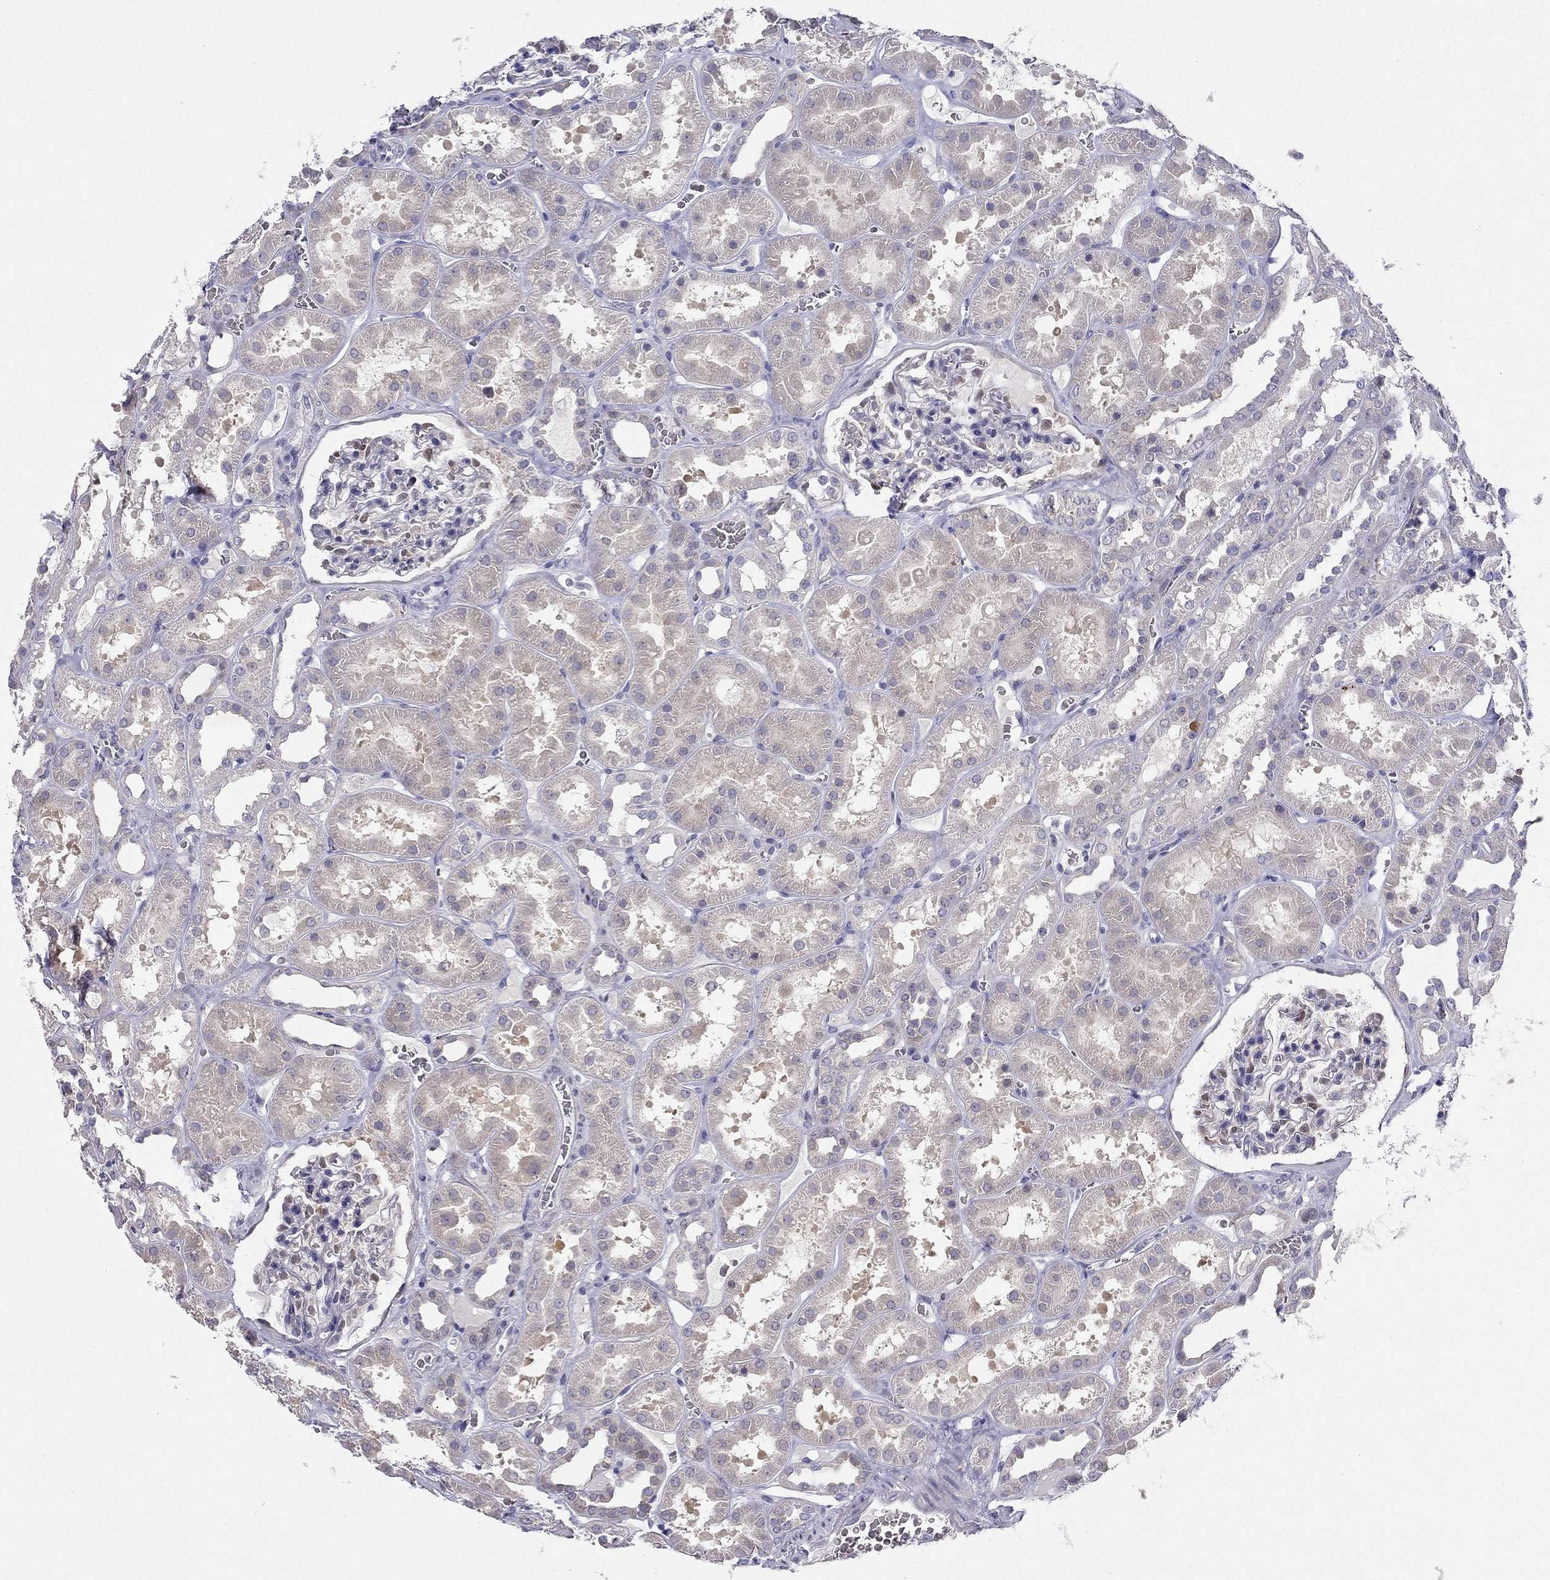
{"staining": {"intensity": "negative", "quantity": "none", "location": "none"}, "tissue": "kidney", "cell_type": "Cells in glomeruli", "image_type": "normal", "snomed": [{"axis": "morphology", "description": "Normal tissue, NOS"}, {"axis": "topography", "description": "Kidney"}], "caption": "Image shows no protein positivity in cells in glomeruli of benign kidney.", "gene": "RSPH14", "patient": {"sex": "female", "age": 41}}